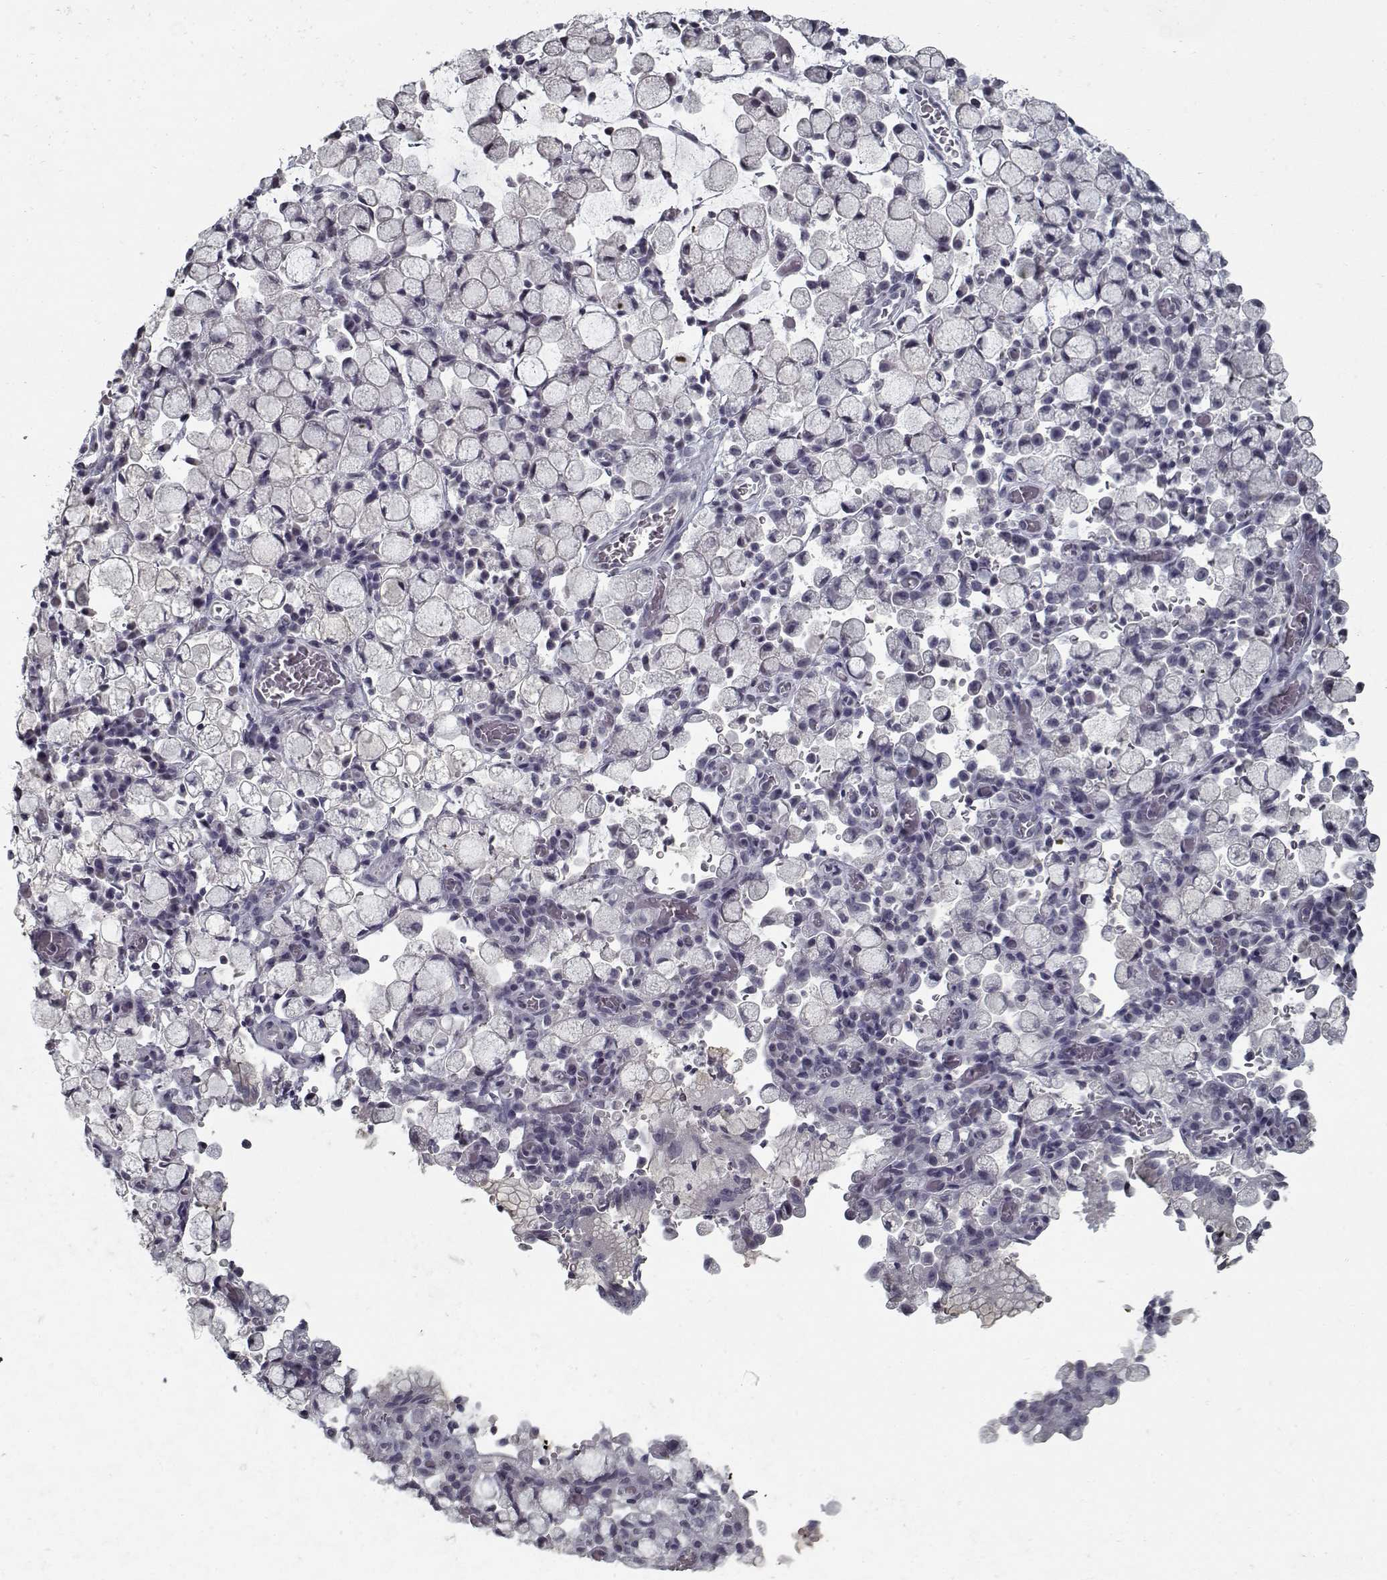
{"staining": {"intensity": "negative", "quantity": "none", "location": "none"}, "tissue": "stomach cancer", "cell_type": "Tumor cells", "image_type": "cancer", "snomed": [{"axis": "morphology", "description": "Adenocarcinoma, NOS"}, {"axis": "topography", "description": "Stomach"}], "caption": "The histopathology image exhibits no staining of tumor cells in stomach cancer.", "gene": "GAD2", "patient": {"sex": "male", "age": 58}}